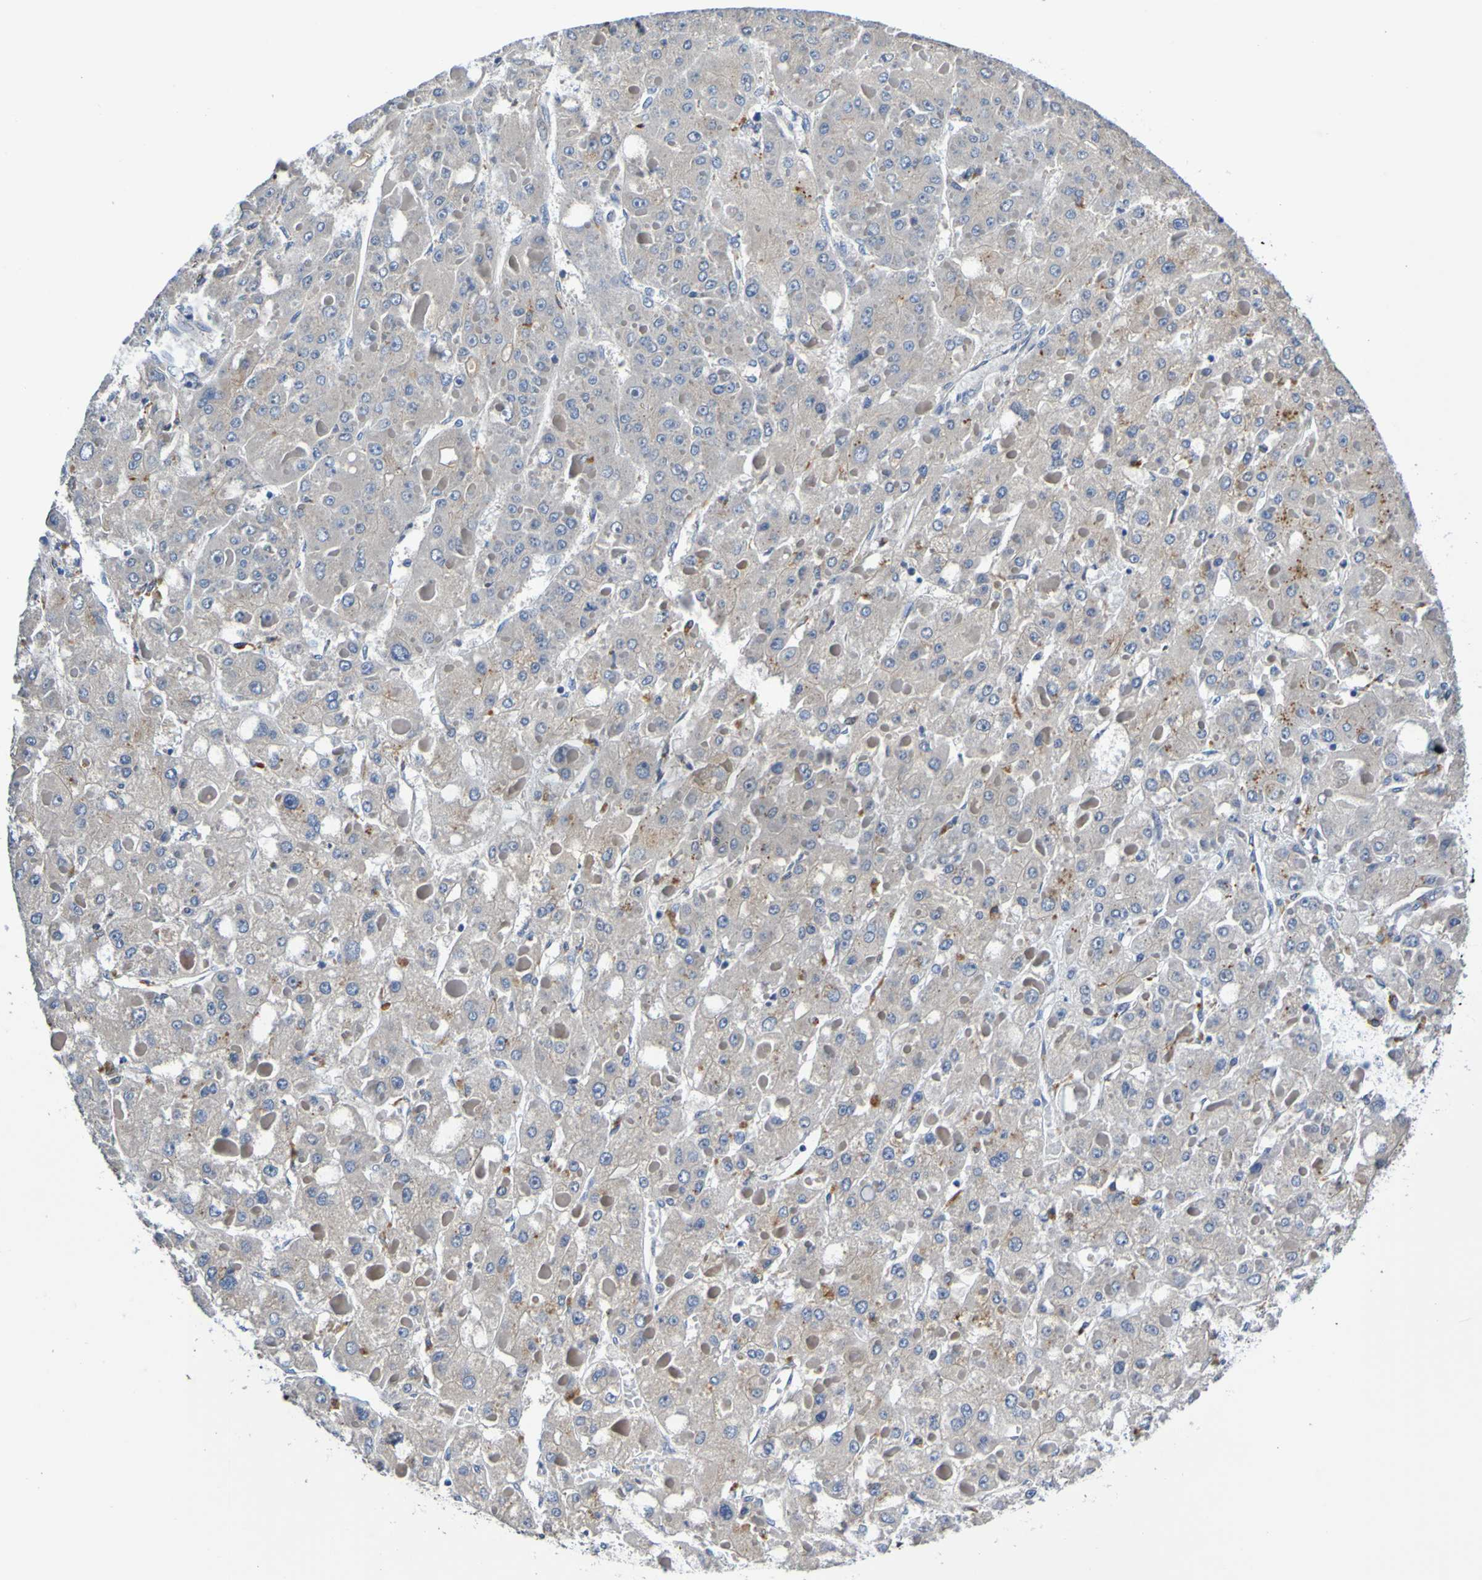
{"staining": {"intensity": "moderate", "quantity": ">75%", "location": "cytoplasmic/membranous"}, "tissue": "liver cancer", "cell_type": "Tumor cells", "image_type": "cancer", "snomed": [{"axis": "morphology", "description": "Carcinoma, Hepatocellular, NOS"}, {"axis": "topography", "description": "Liver"}], "caption": "Immunohistochemistry (IHC) histopathology image of neoplastic tissue: hepatocellular carcinoma (liver) stained using immunohistochemistry demonstrates medium levels of moderate protein expression localized specifically in the cytoplasmic/membranous of tumor cells, appearing as a cytoplasmic/membranous brown color.", "gene": "METAP2", "patient": {"sex": "female", "age": 73}}